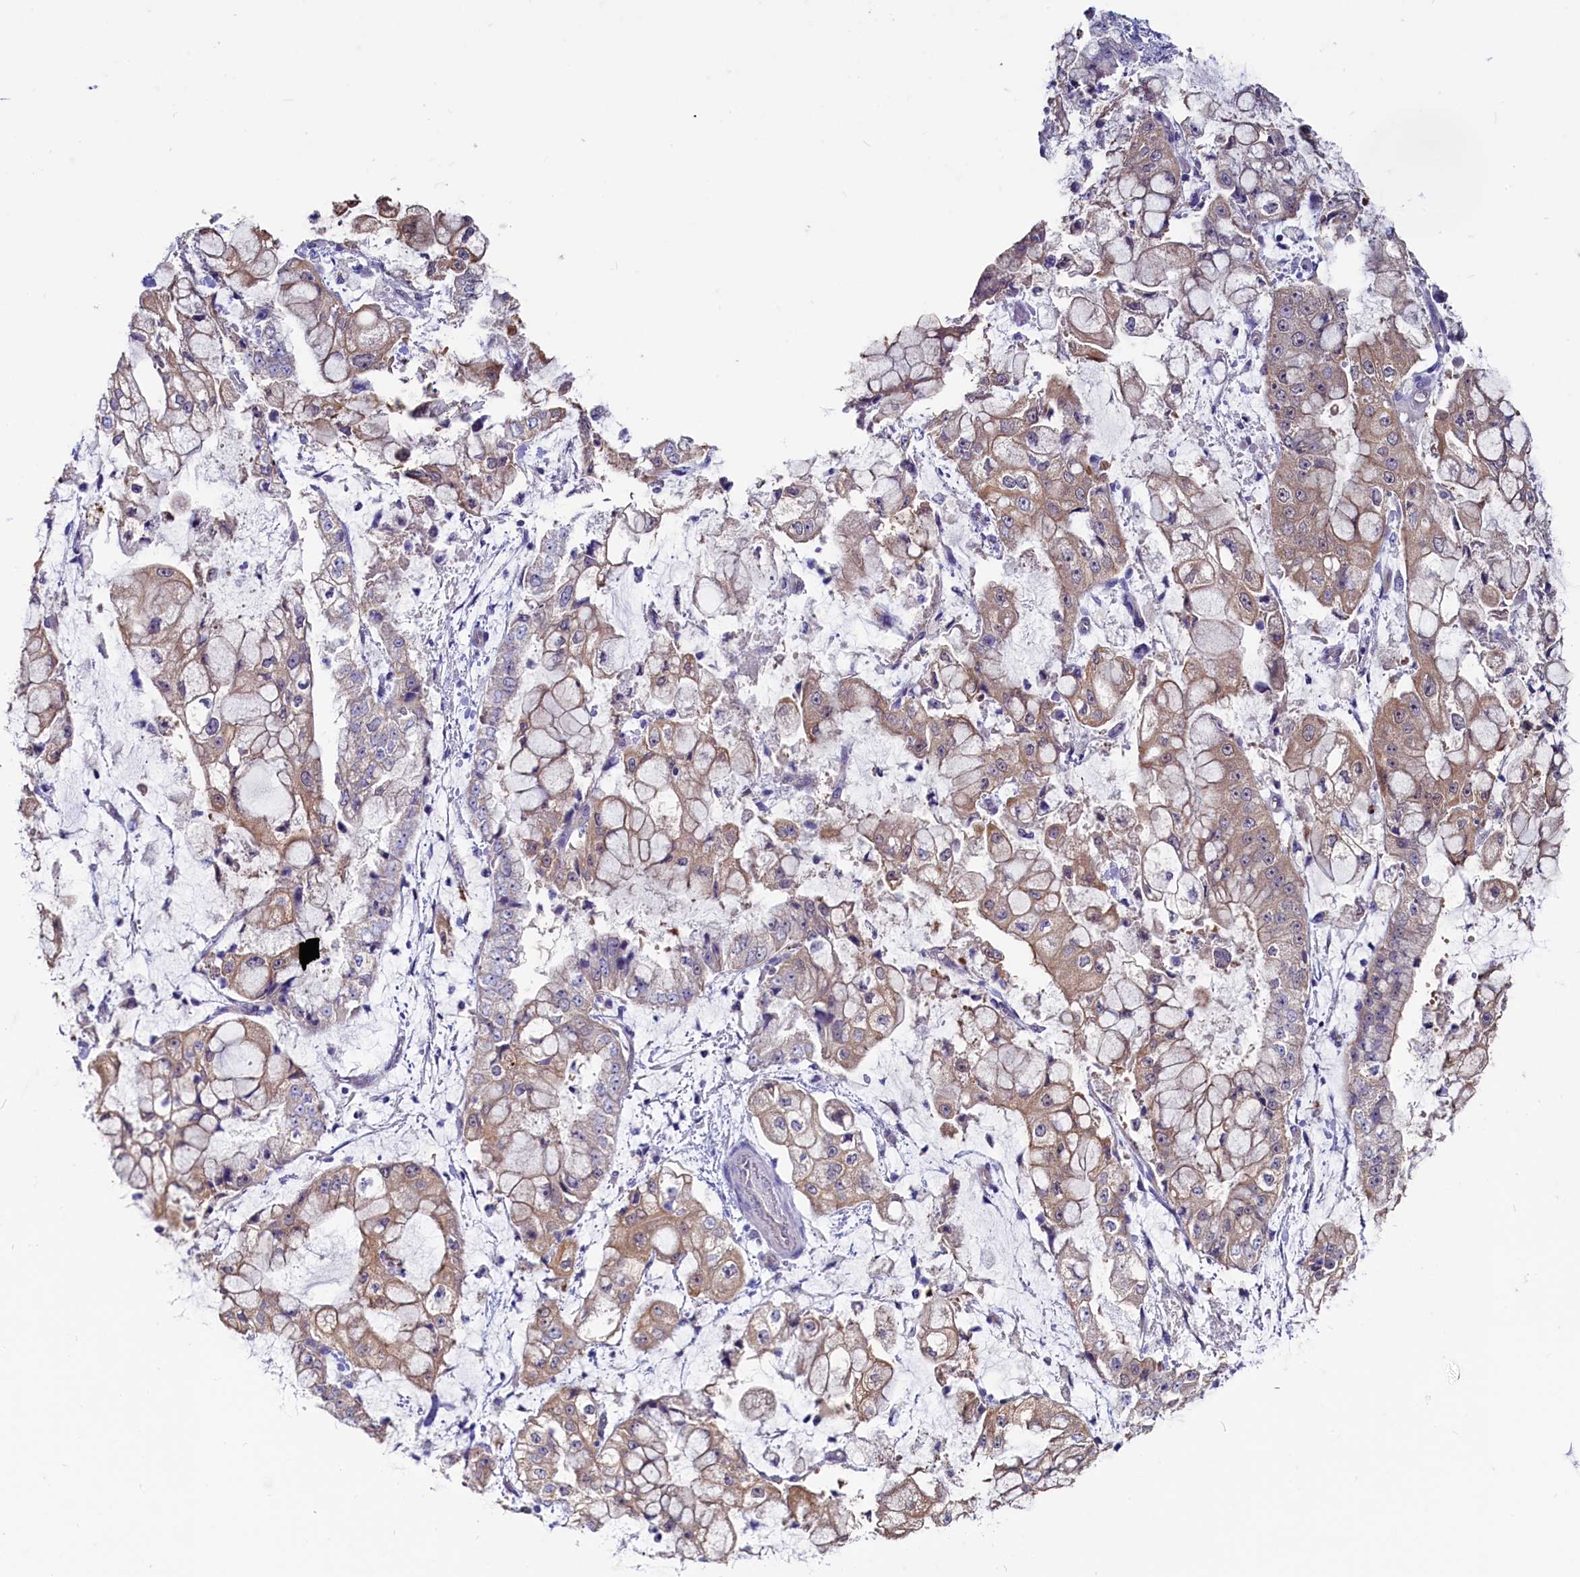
{"staining": {"intensity": "moderate", "quantity": "25%-75%", "location": "cytoplasmic/membranous"}, "tissue": "stomach cancer", "cell_type": "Tumor cells", "image_type": "cancer", "snomed": [{"axis": "morphology", "description": "Adenocarcinoma, NOS"}, {"axis": "topography", "description": "Stomach"}], "caption": "This photomicrograph displays immunohistochemistry (IHC) staining of human stomach adenocarcinoma, with medium moderate cytoplasmic/membranous positivity in about 25%-75% of tumor cells.", "gene": "CIAPIN1", "patient": {"sex": "male", "age": 76}}